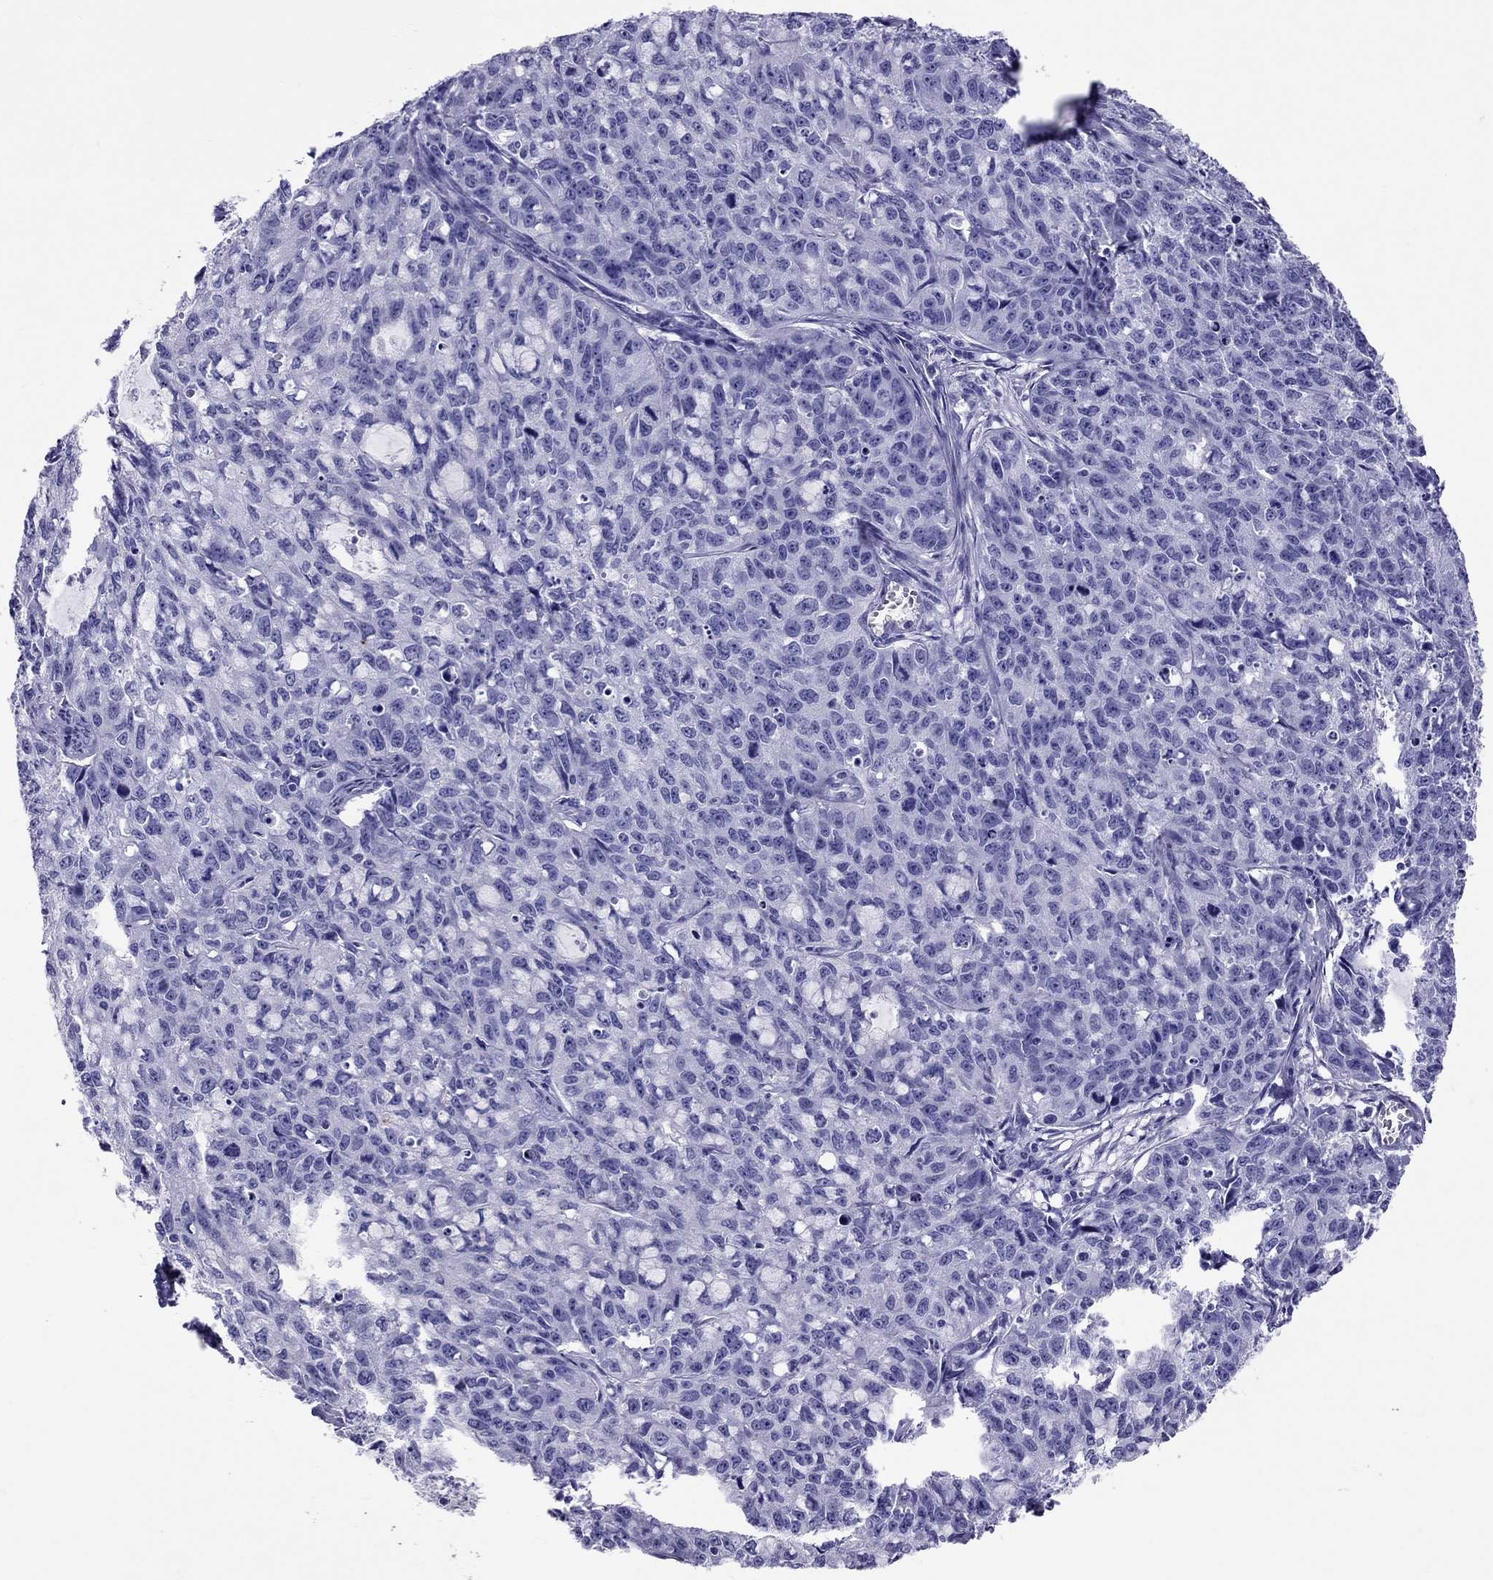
{"staining": {"intensity": "negative", "quantity": "none", "location": "none"}, "tissue": "cervical cancer", "cell_type": "Tumor cells", "image_type": "cancer", "snomed": [{"axis": "morphology", "description": "Squamous cell carcinoma, NOS"}, {"axis": "topography", "description": "Cervix"}], "caption": "Immunohistochemical staining of human cervical squamous cell carcinoma shows no significant expression in tumor cells.", "gene": "AVPR1B", "patient": {"sex": "female", "age": 28}}